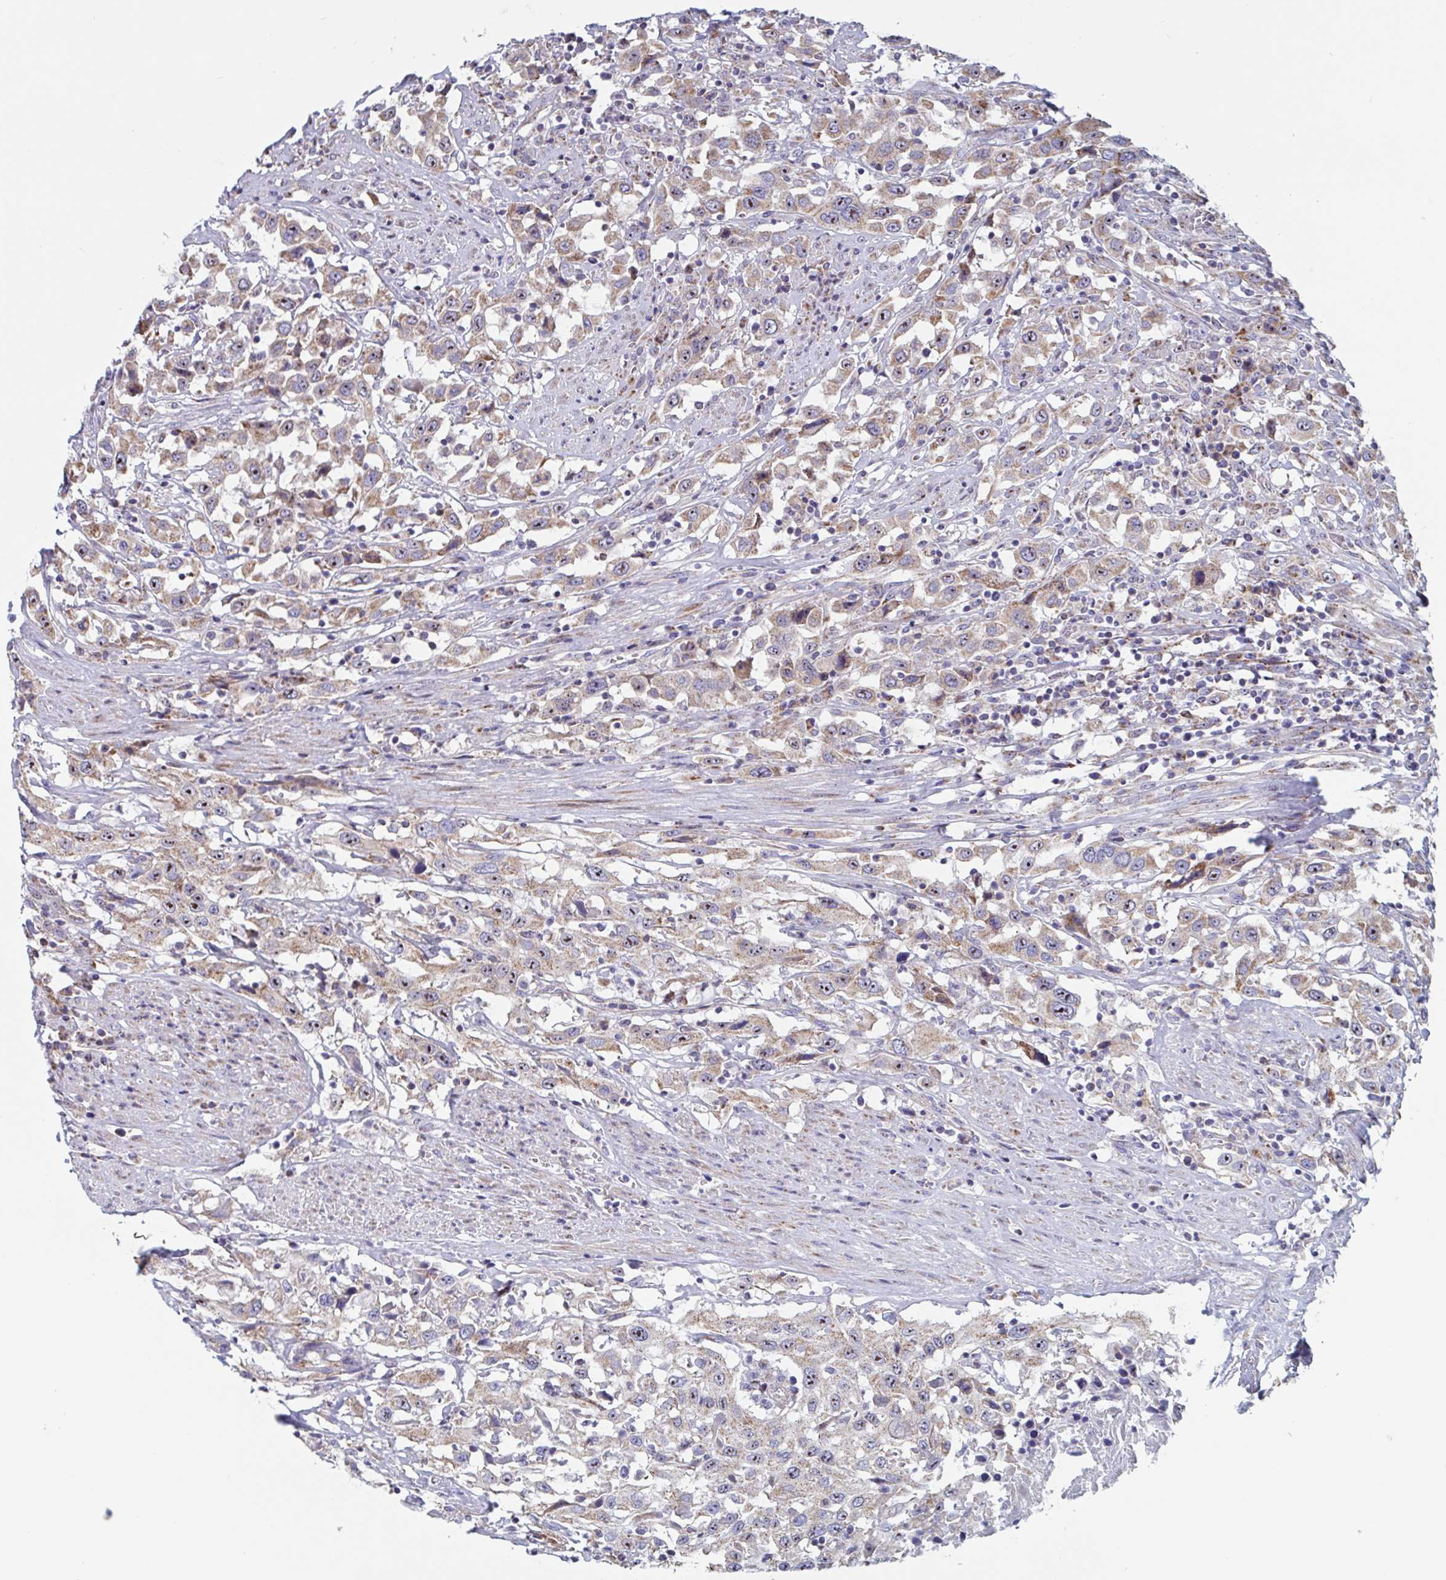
{"staining": {"intensity": "moderate", "quantity": ">75%", "location": "cytoplasmic/membranous,nuclear"}, "tissue": "urothelial cancer", "cell_type": "Tumor cells", "image_type": "cancer", "snomed": [{"axis": "morphology", "description": "Urothelial carcinoma, High grade"}, {"axis": "topography", "description": "Urinary bladder"}], "caption": "Protein analysis of urothelial carcinoma (high-grade) tissue demonstrates moderate cytoplasmic/membranous and nuclear positivity in about >75% of tumor cells. Immunohistochemistry stains the protein in brown and the nuclei are stained blue.", "gene": "MRPL53", "patient": {"sex": "male", "age": 61}}